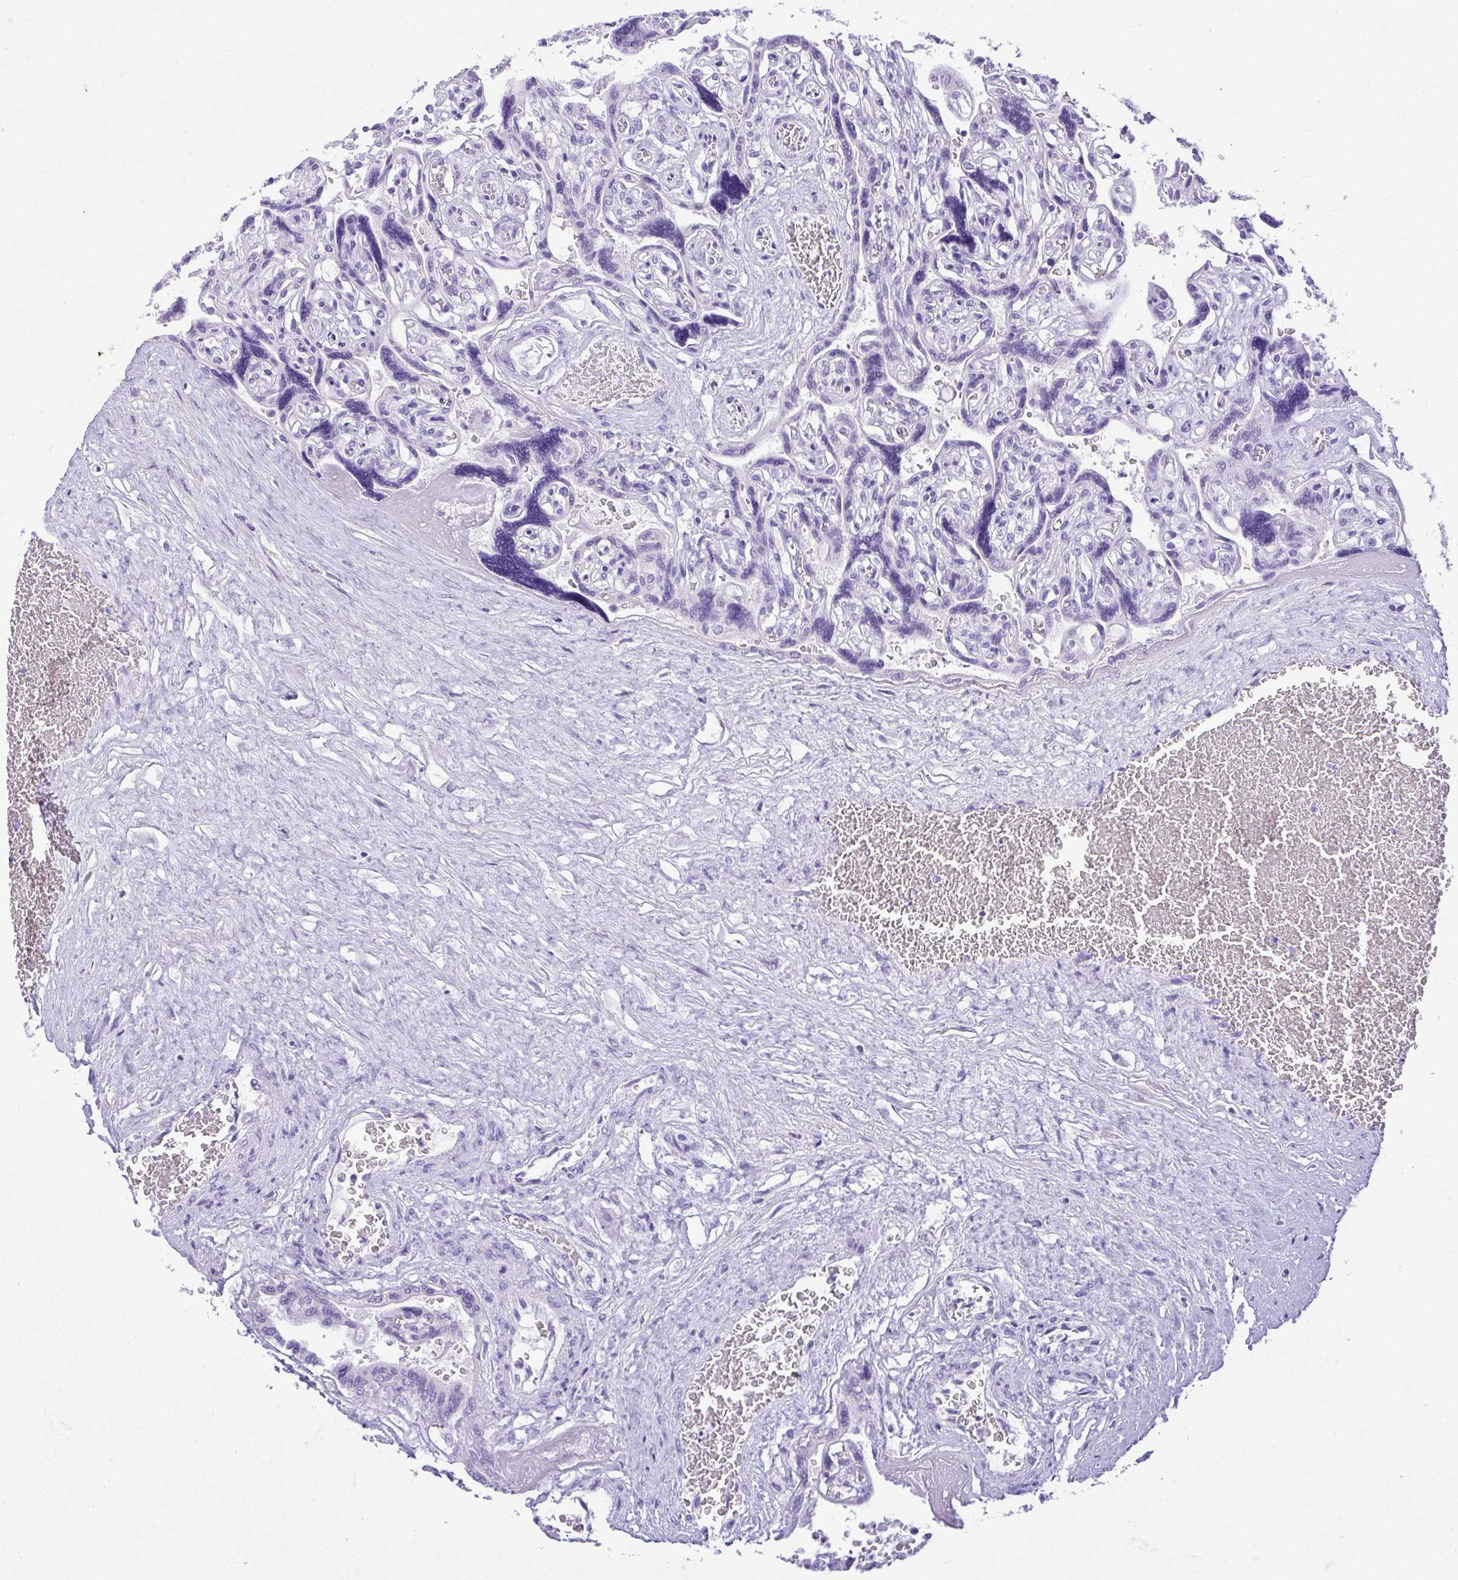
{"staining": {"intensity": "negative", "quantity": "none", "location": "none"}, "tissue": "placenta", "cell_type": "Decidual cells", "image_type": "normal", "snomed": [{"axis": "morphology", "description": "Normal tissue, NOS"}, {"axis": "topography", "description": "Placenta"}], "caption": "Decidual cells show no significant positivity in benign placenta. Brightfield microscopy of immunohistochemistry (IHC) stained with DAB (3,3'-diaminobenzidine) (brown) and hematoxylin (blue), captured at high magnification.", "gene": "CDSN", "patient": {"sex": "female", "age": 32}}